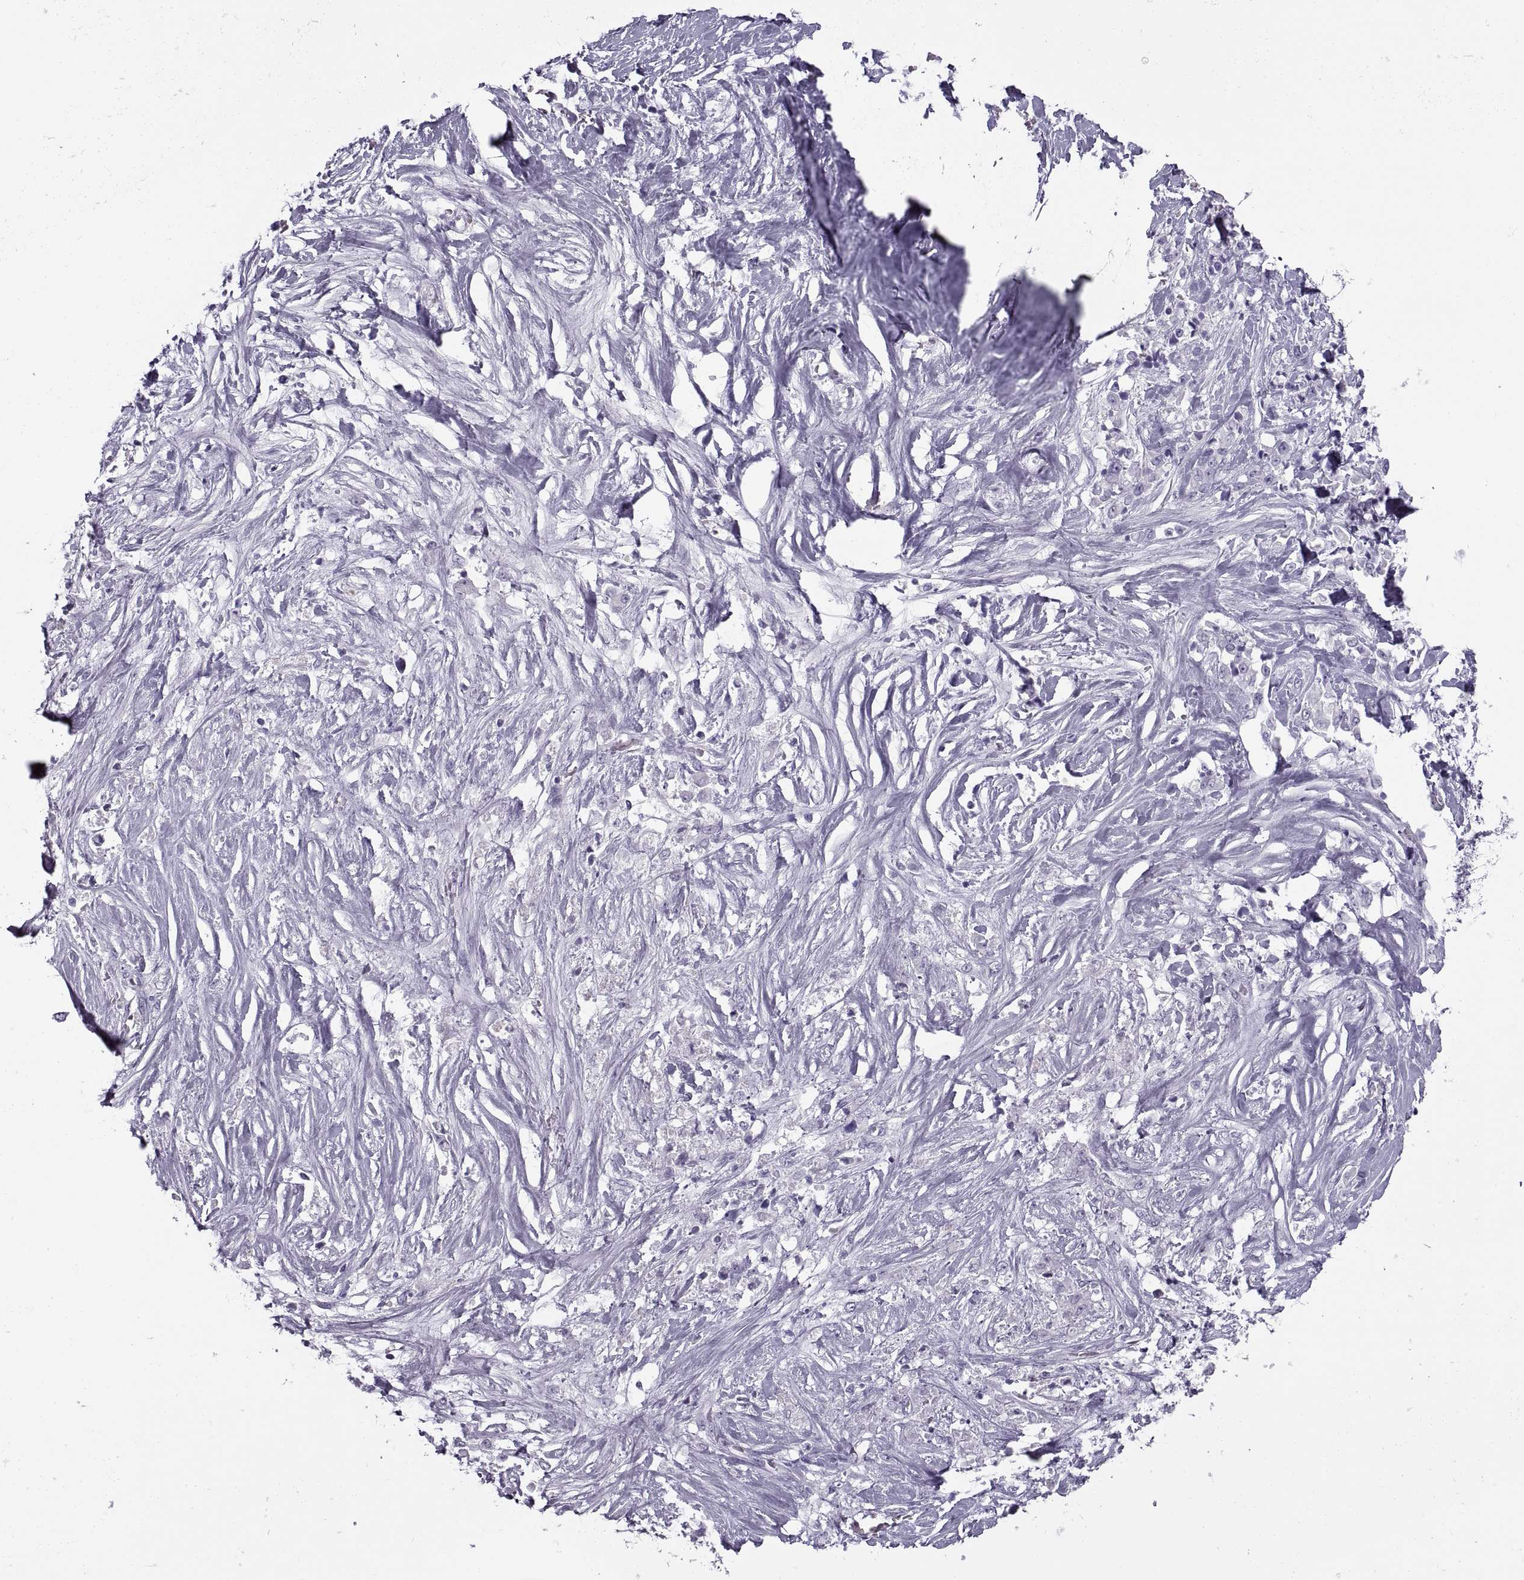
{"staining": {"intensity": "negative", "quantity": "none", "location": "none"}, "tissue": "stomach cancer", "cell_type": "Tumor cells", "image_type": "cancer", "snomed": [{"axis": "morphology", "description": "Adenocarcinoma, NOS"}, {"axis": "topography", "description": "Stomach"}], "caption": "Photomicrograph shows no significant protein positivity in tumor cells of stomach cancer (adenocarcinoma). (DAB immunohistochemistry, high magnification).", "gene": "RLBP1", "patient": {"sex": "female", "age": 76}}